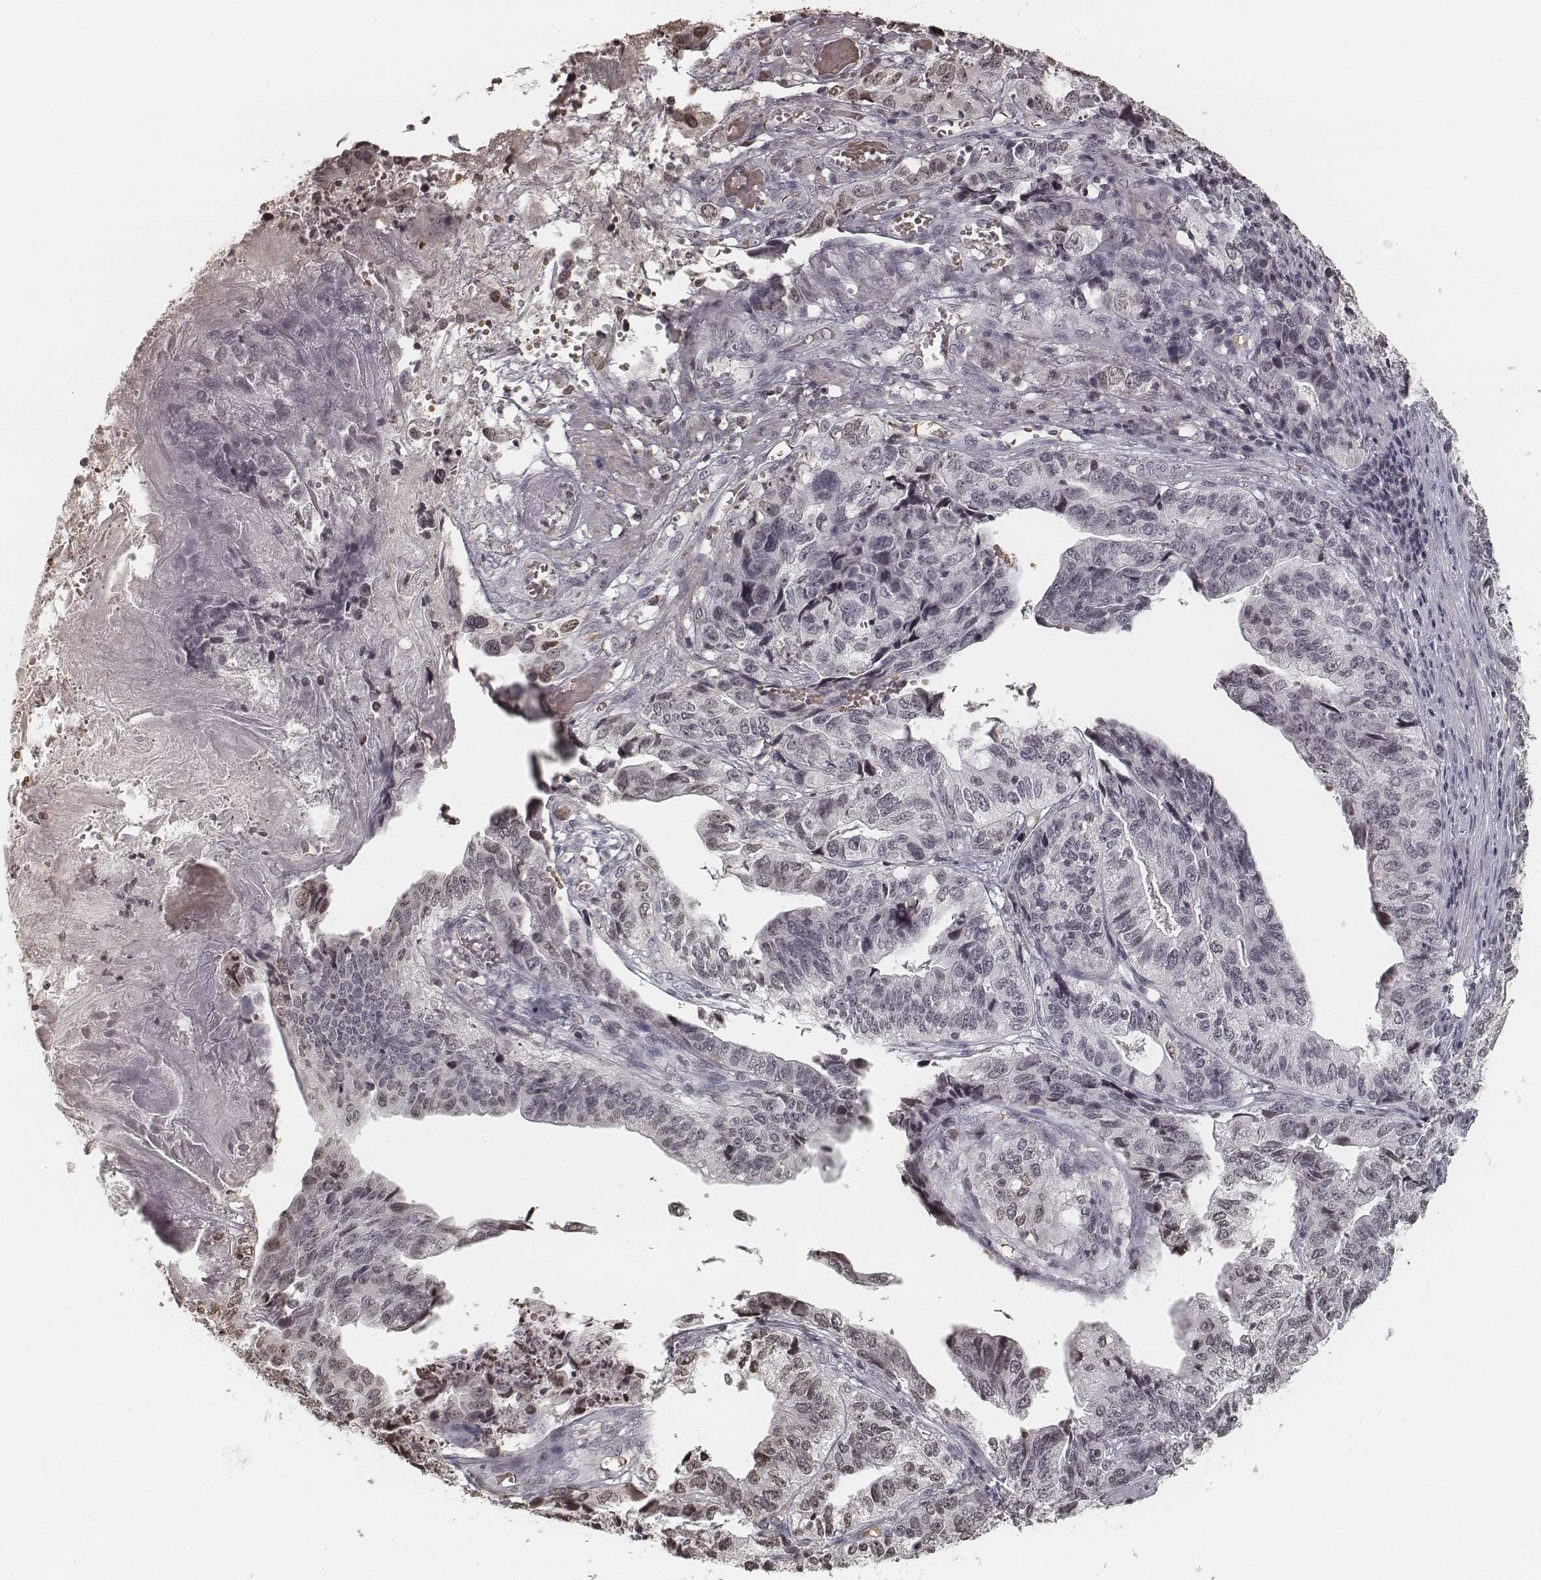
{"staining": {"intensity": "negative", "quantity": "none", "location": "none"}, "tissue": "stomach cancer", "cell_type": "Tumor cells", "image_type": "cancer", "snomed": [{"axis": "morphology", "description": "Adenocarcinoma, NOS"}, {"axis": "topography", "description": "Stomach, upper"}], "caption": "IHC of human stomach cancer demonstrates no positivity in tumor cells.", "gene": "HMGA2", "patient": {"sex": "female", "age": 67}}